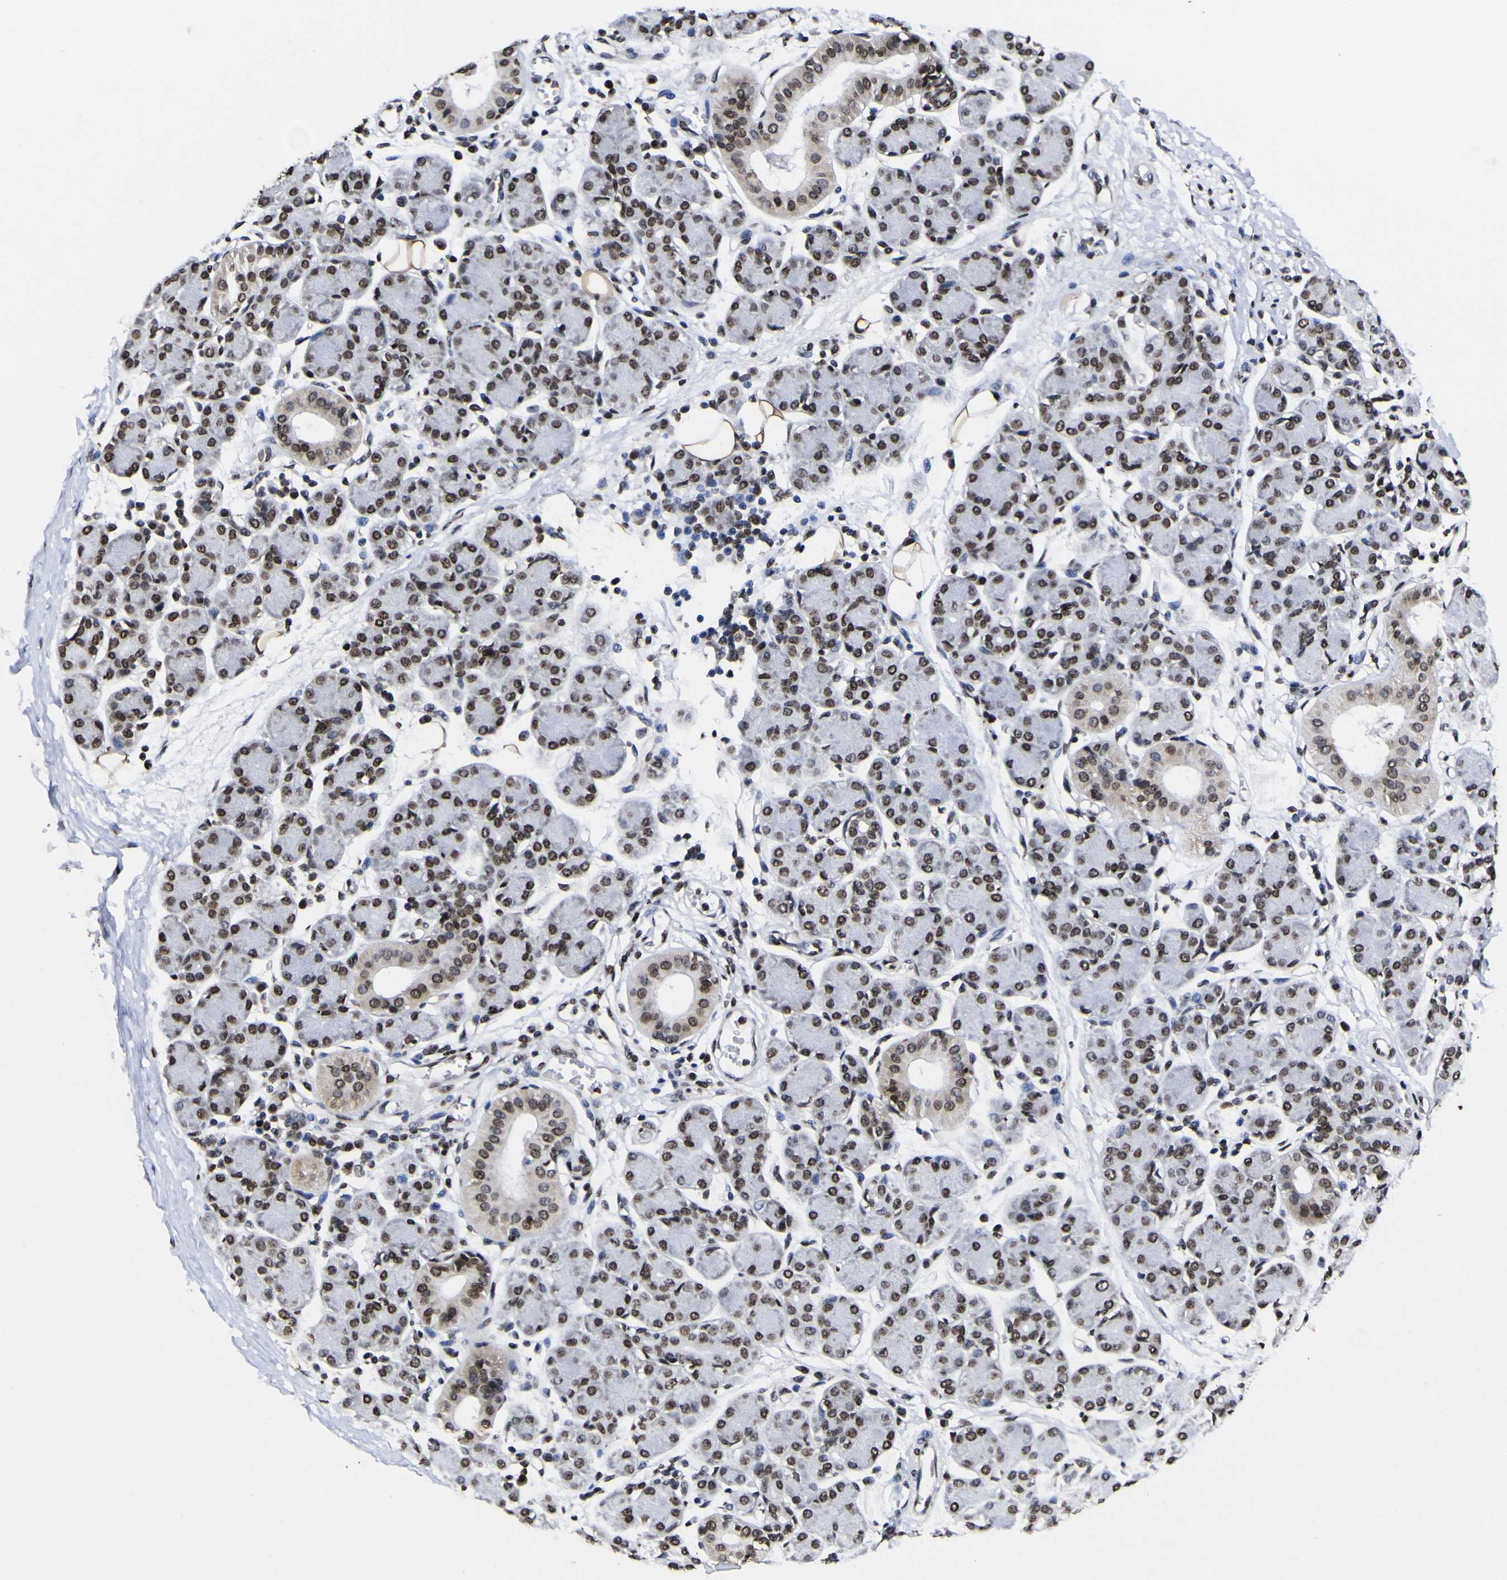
{"staining": {"intensity": "strong", "quantity": ">75%", "location": "nuclear"}, "tissue": "salivary gland", "cell_type": "Glandular cells", "image_type": "normal", "snomed": [{"axis": "morphology", "description": "Normal tissue, NOS"}, {"axis": "morphology", "description": "Inflammation, NOS"}, {"axis": "topography", "description": "Lymph node"}, {"axis": "topography", "description": "Salivary gland"}], "caption": "Salivary gland was stained to show a protein in brown. There is high levels of strong nuclear positivity in about >75% of glandular cells. The staining was performed using DAB (3,3'-diaminobenzidine) to visualize the protein expression in brown, while the nuclei were stained in blue with hematoxylin (Magnification: 20x).", "gene": "PIAS1", "patient": {"sex": "male", "age": 3}}